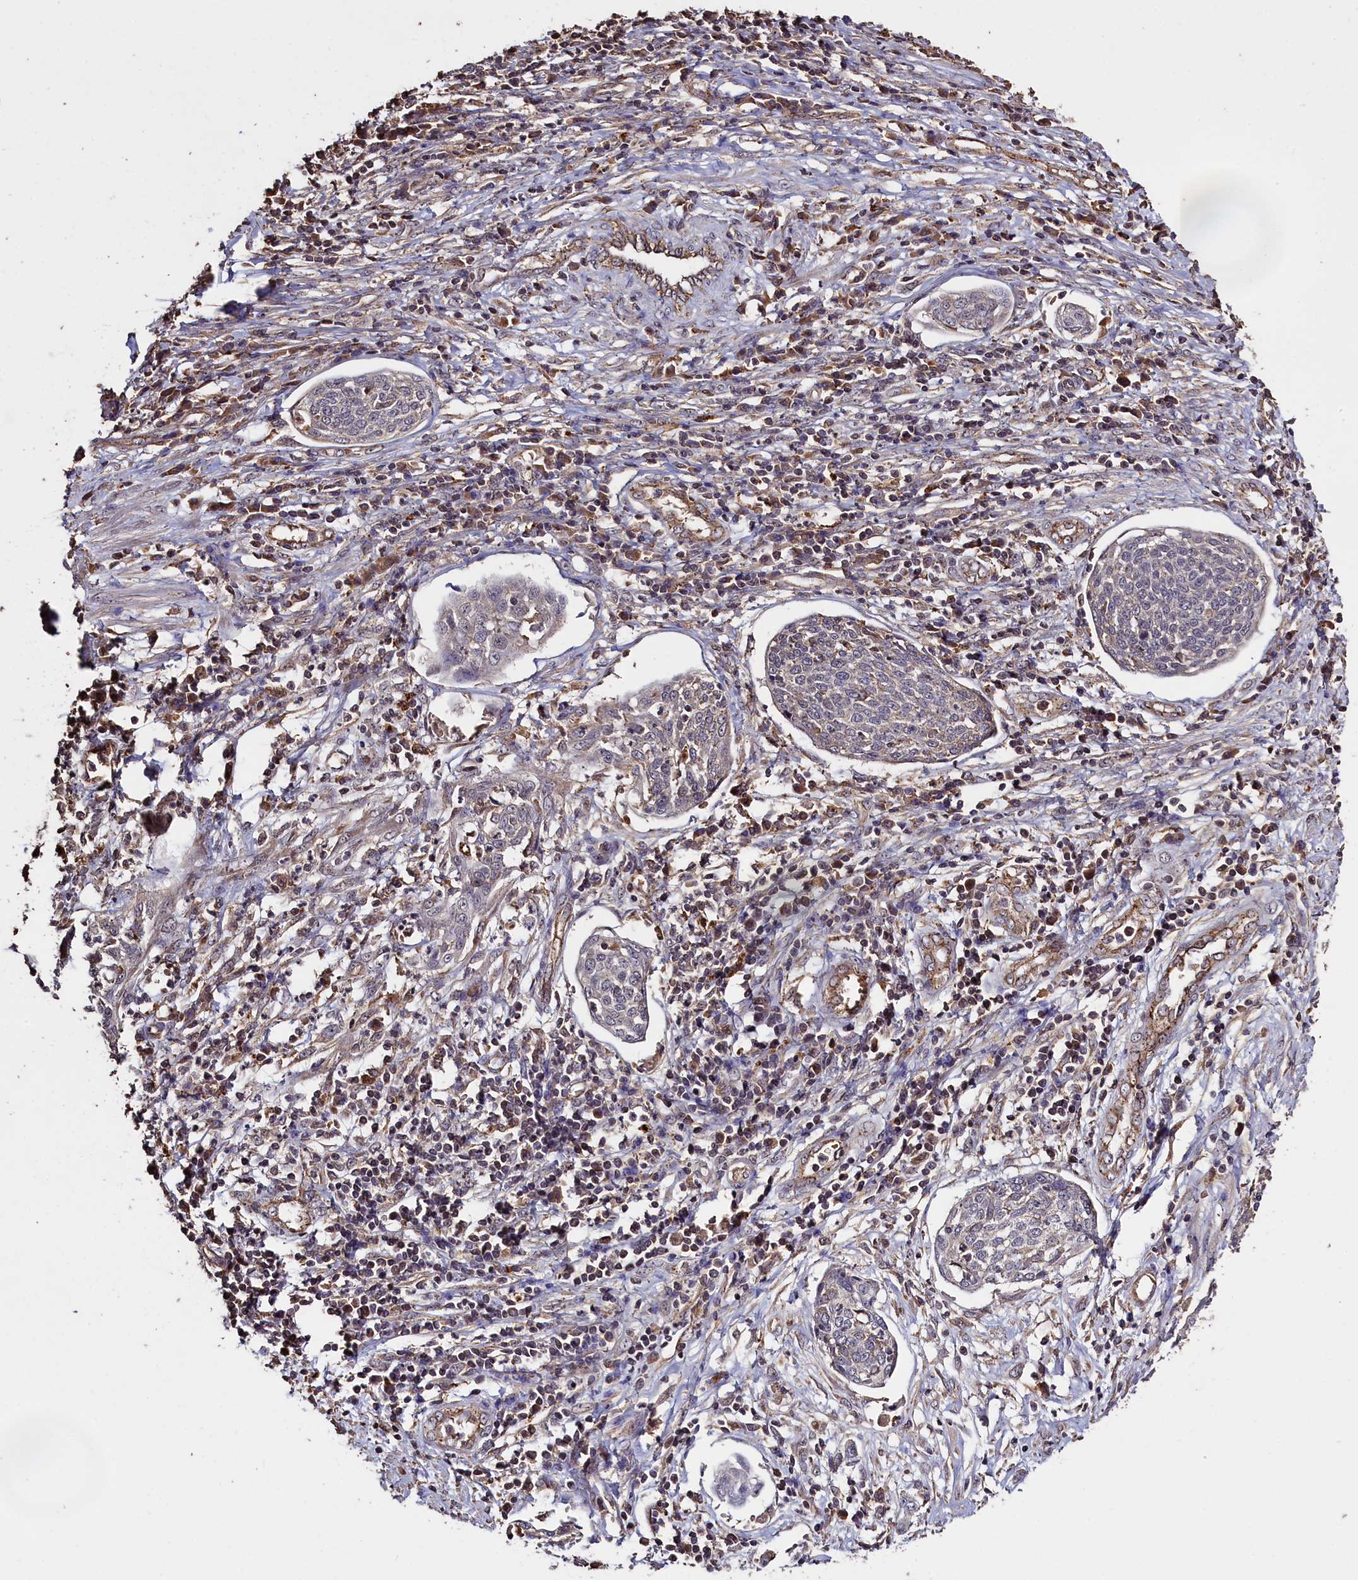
{"staining": {"intensity": "negative", "quantity": "none", "location": "none"}, "tissue": "cervical cancer", "cell_type": "Tumor cells", "image_type": "cancer", "snomed": [{"axis": "morphology", "description": "Squamous cell carcinoma, NOS"}, {"axis": "topography", "description": "Cervix"}], "caption": "There is no significant staining in tumor cells of cervical squamous cell carcinoma.", "gene": "CLRN2", "patient": {"sex": "female", "age": 34}}